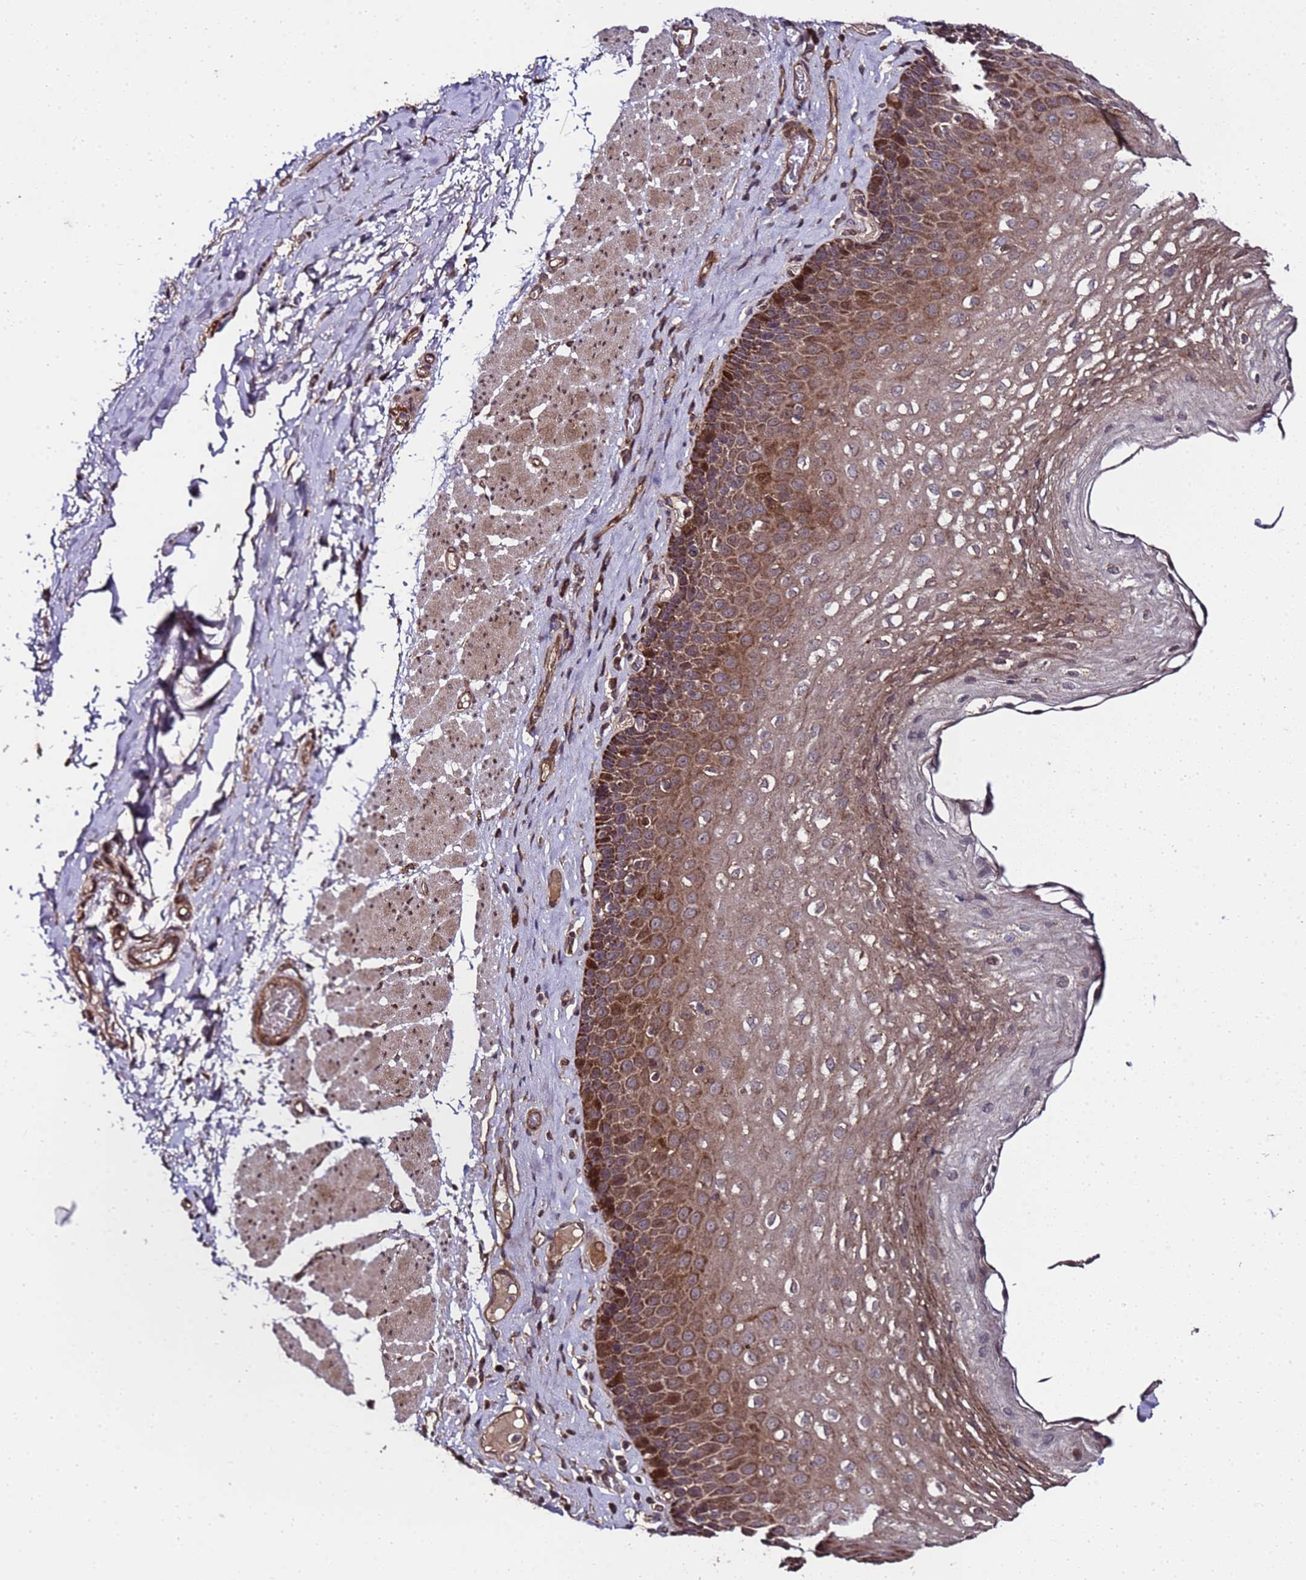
{"staining": {"intensity": "strong", "quantity": ">75%", "location": "cytoplasmic/membranous"}, "tissue": "esophagus", "cell_type": "Squamous epithelial cells", "image_type": "normal", "snomed": [{"axis": "morphology", "description": "Normal tissue, NOS"}, {"axis": "topography", "description": "Esophagus"}], "caption": "DAB (3,3'-diaminobenzidine) immunohistochemical staining of unremarkable esophagus displays strong cytoplasmic/membranous protein positivity in approximately >75% of squamous epithelial cells.", "gene": "PRODH", "patient": {"sex": "female", "age": 66}}